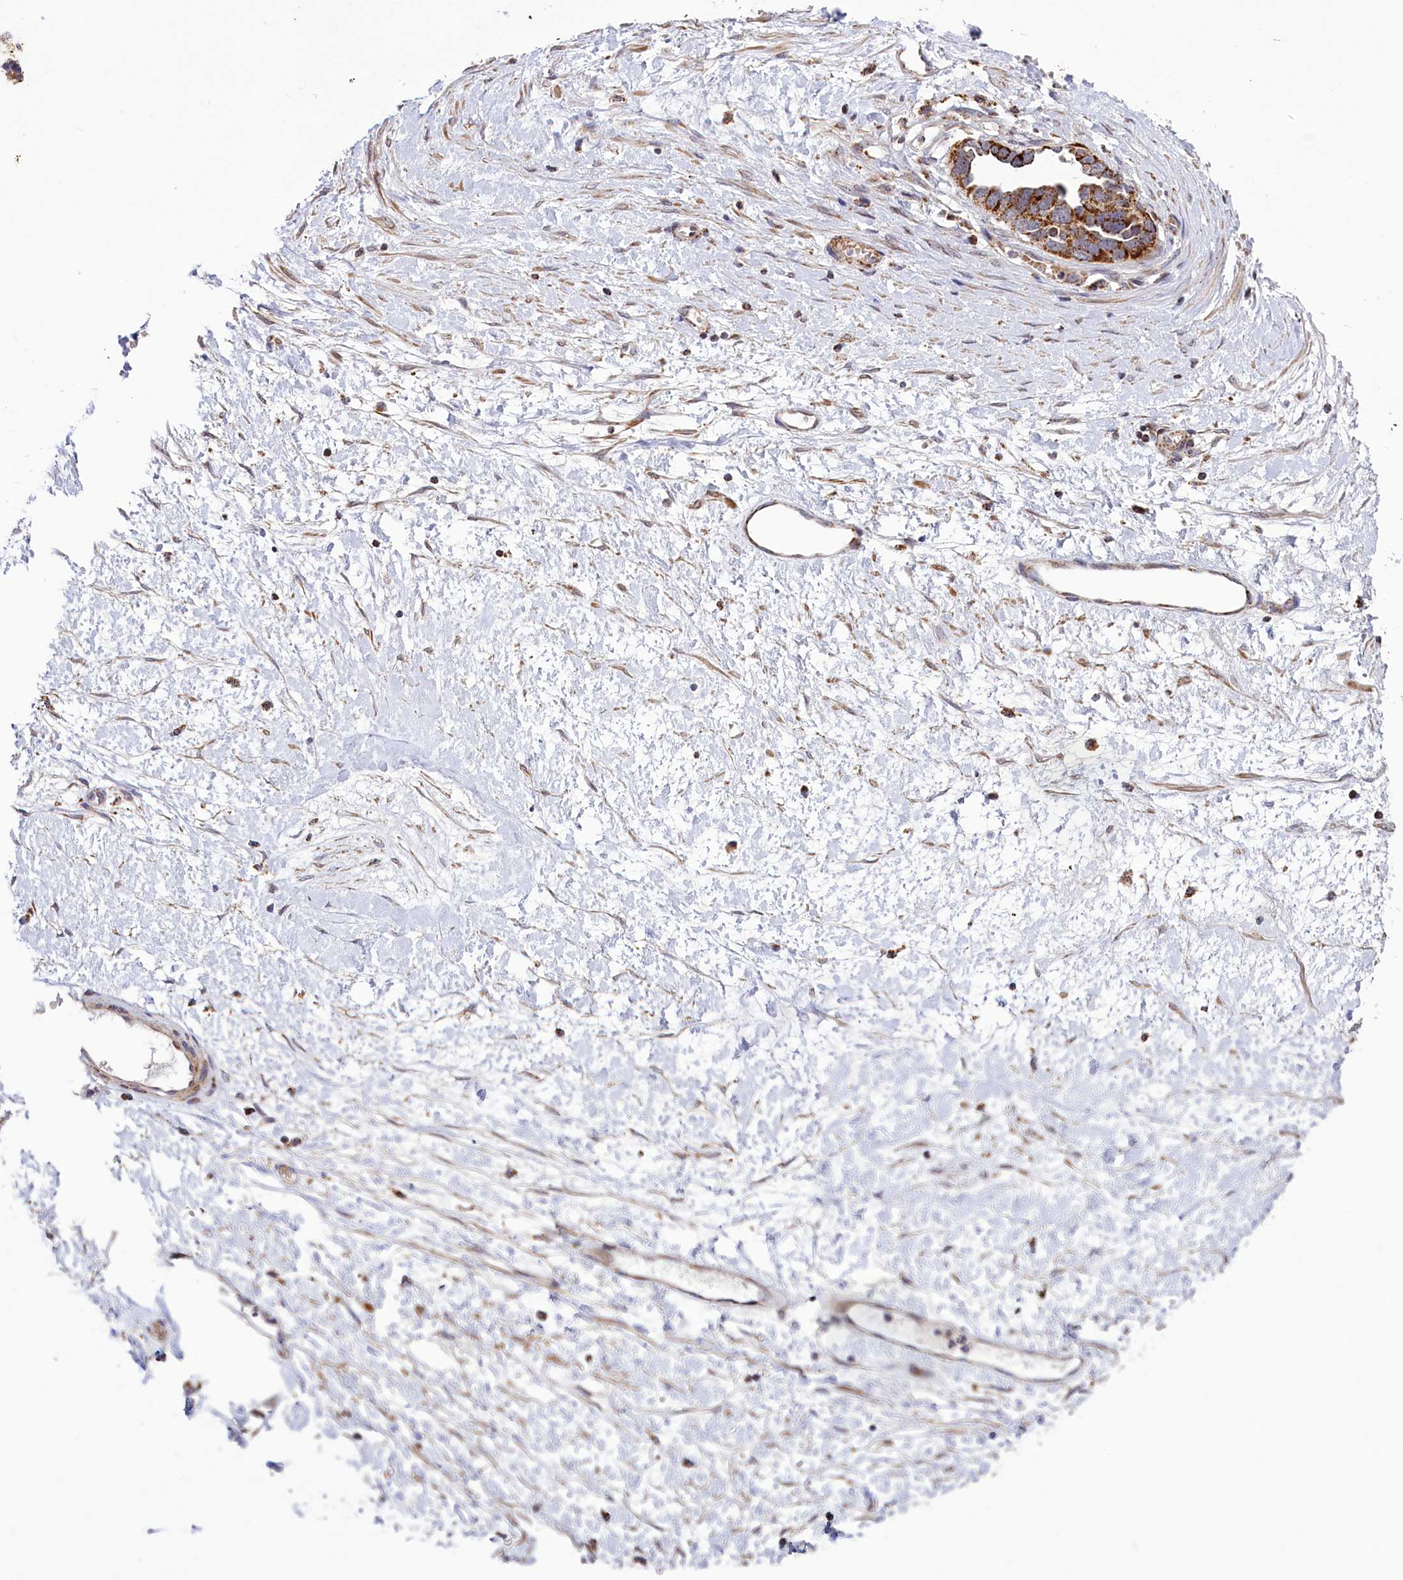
{"staining": {"intensity": "moderate", "quantity": ">75%", "location": "cytoplasmic/membranous"}, "tissue": "ovarian cancer", "cell_type": "Tumor cells", "image_type": "cancer", "snomed": [{"axis": "morphology", "description": "Cystadenocarcinoma, serous, NOS"}, {"axis": "topography", "description": "Ovary"}], "caption": "Immunohistochemistry micrograph of neoplastic tissue: human ovarian cancer (serous cystadenocarcinoma) stained using IHC reveals medium levels of moderate protein expression localized specifically in the cytoplasmic/membranous of tumor cells, appearing as a cytoplasmic/membranous brown color.", "gene": "DYNC2H1", "patient": {"sex": "female", "age": 54}}